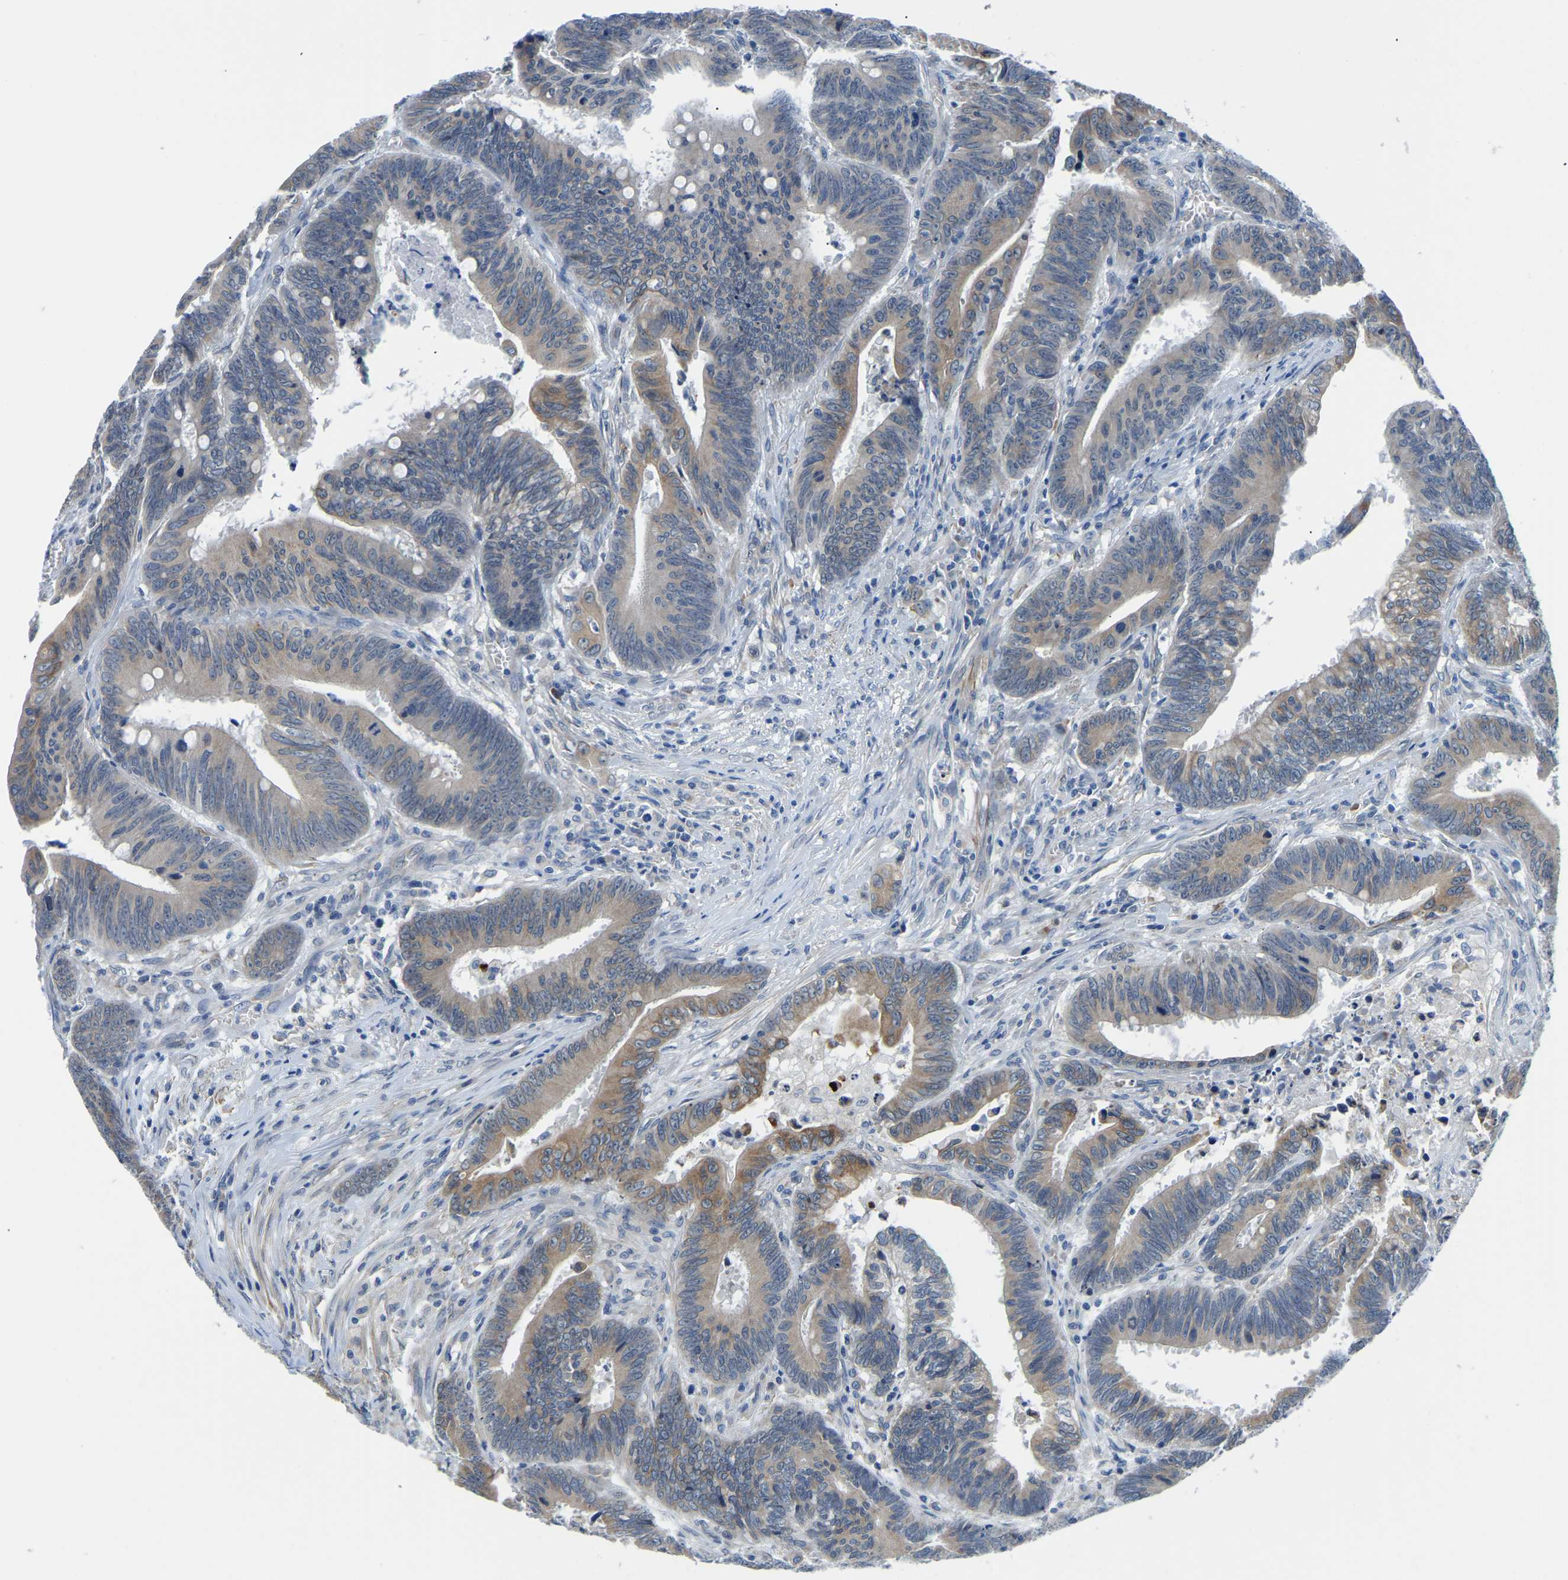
{"staining": {"intensity": "moderate", "quantity": "<25%", "location": "cytoplasmic/membranous"}, "tissue": "colorectal cancer", "cell_type": "Tumor cells", "image_type": "cancer", "snomed": [{"axis": "morphology", "description": "Adenocarcinoma, NOS"}, {"axis": "topography", "description": "Colon"}], "caption": "This histopathology image demonstrates IHC staining of colorectal adenocarcinoma, with low moderate cytoplasmic/membranous positivity in approximately <25% of tumor cells.", "gene": "LIAS", "patient": {"sex": "male", "age": 45}}